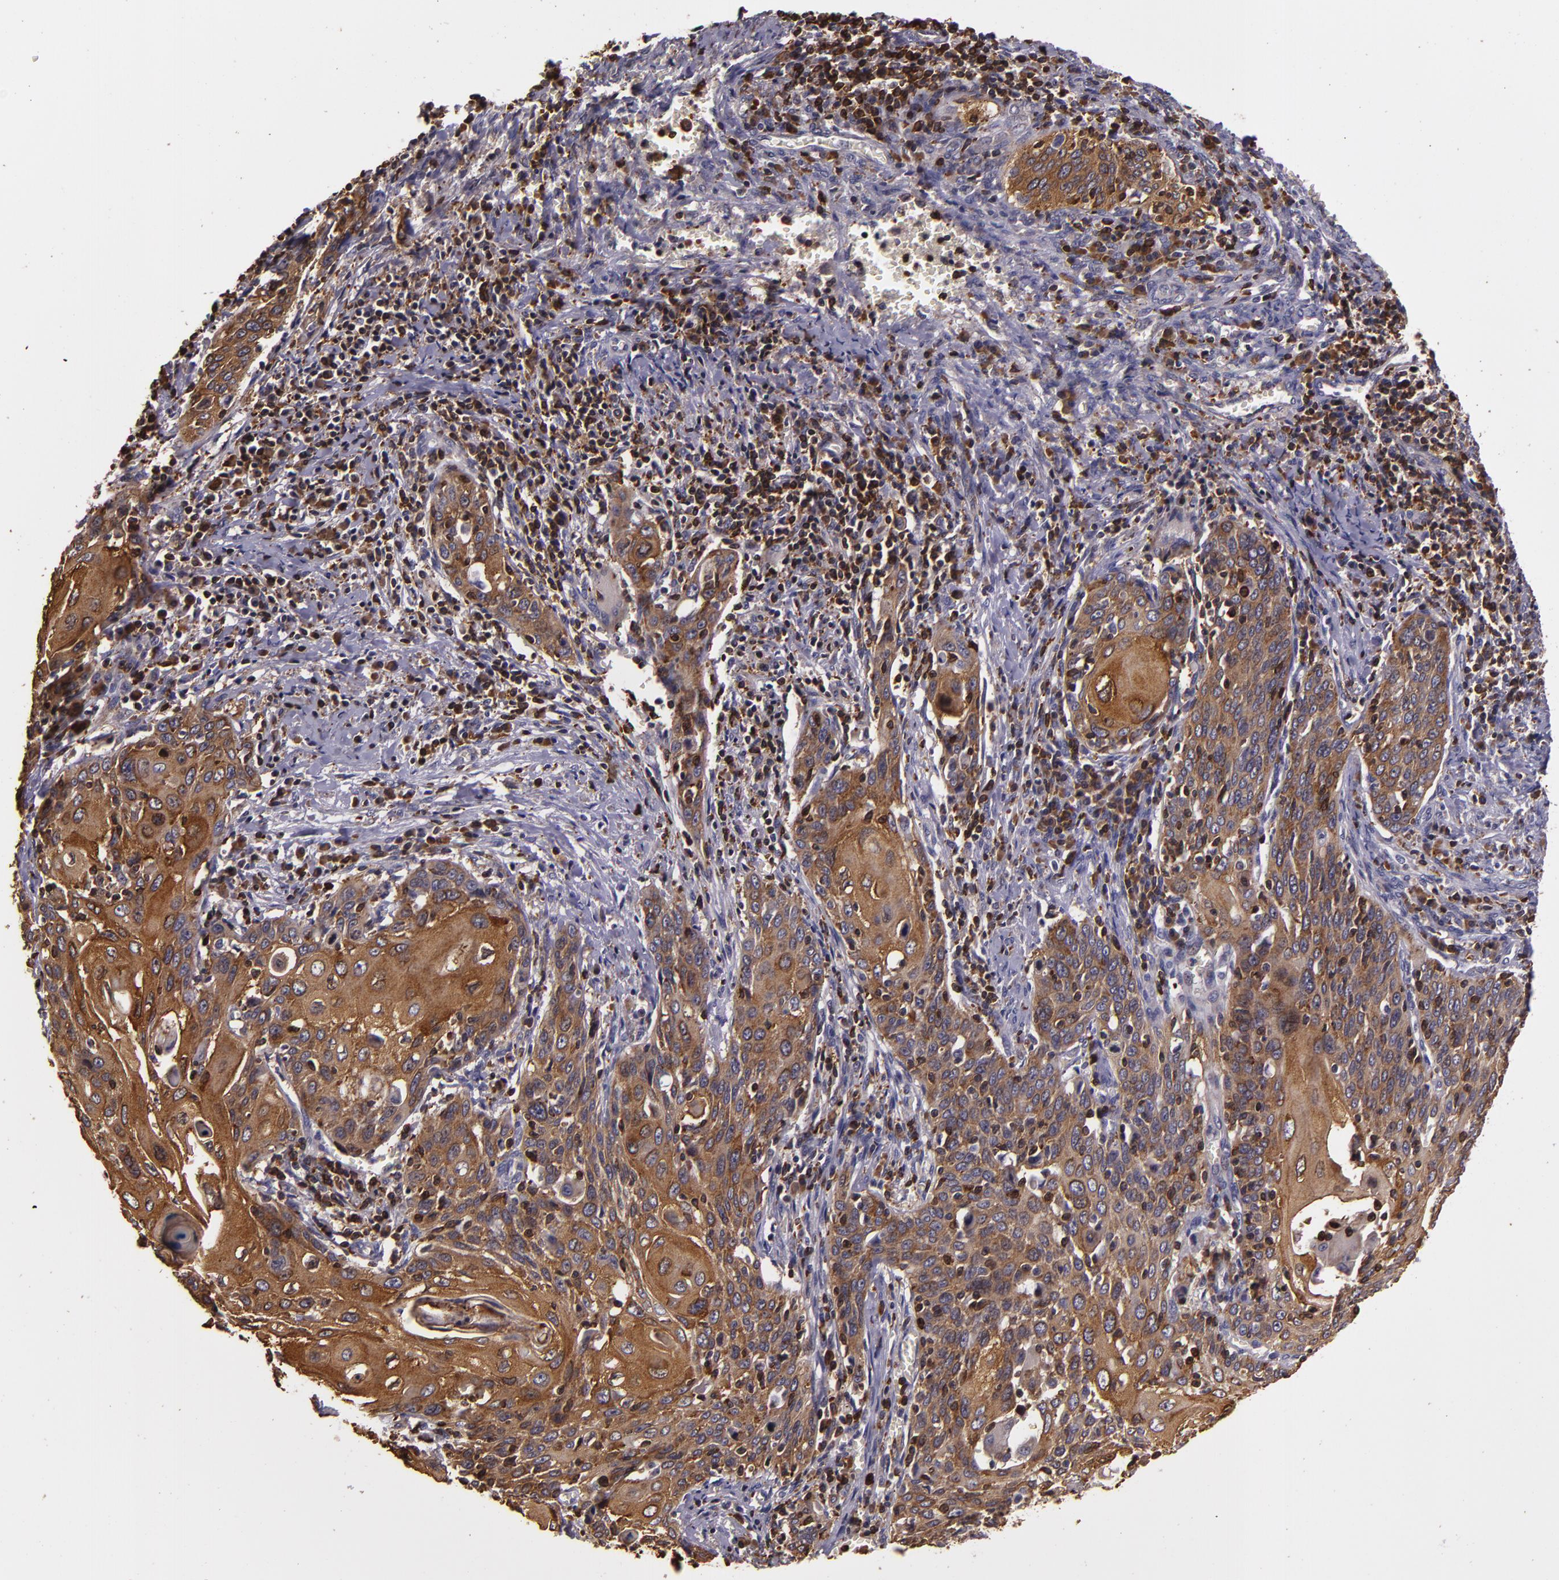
{"staining": {"intensity": "strong", "quantity": ">75%", "location": "cytoplasmic/membranous"}, "tissue": "cervical cancer", "cell_type": "Tumor cells", "image_type": "cancer", "snomed": [{"axis": "morphology", "description": "Squamous cell carcinoma, NOS"}, {"axis": "topography", "description": "Cervix"}], "caption": "Cervical cancer (squamous cell carcinoma) tissue demonstrates strong cytoplasmic/membranous positivity in approximately >75% of tumor cells, visualized by immunohistochemistry. The protein of interest is stained brown, and the nuclei are stained in blue (DAB (3,3'-diaminobenzidine) IHC with brightfield microscopy, high magnification).", "gene": "SLC9A3R1", "patient": {"sex": "female", "age": 54}}